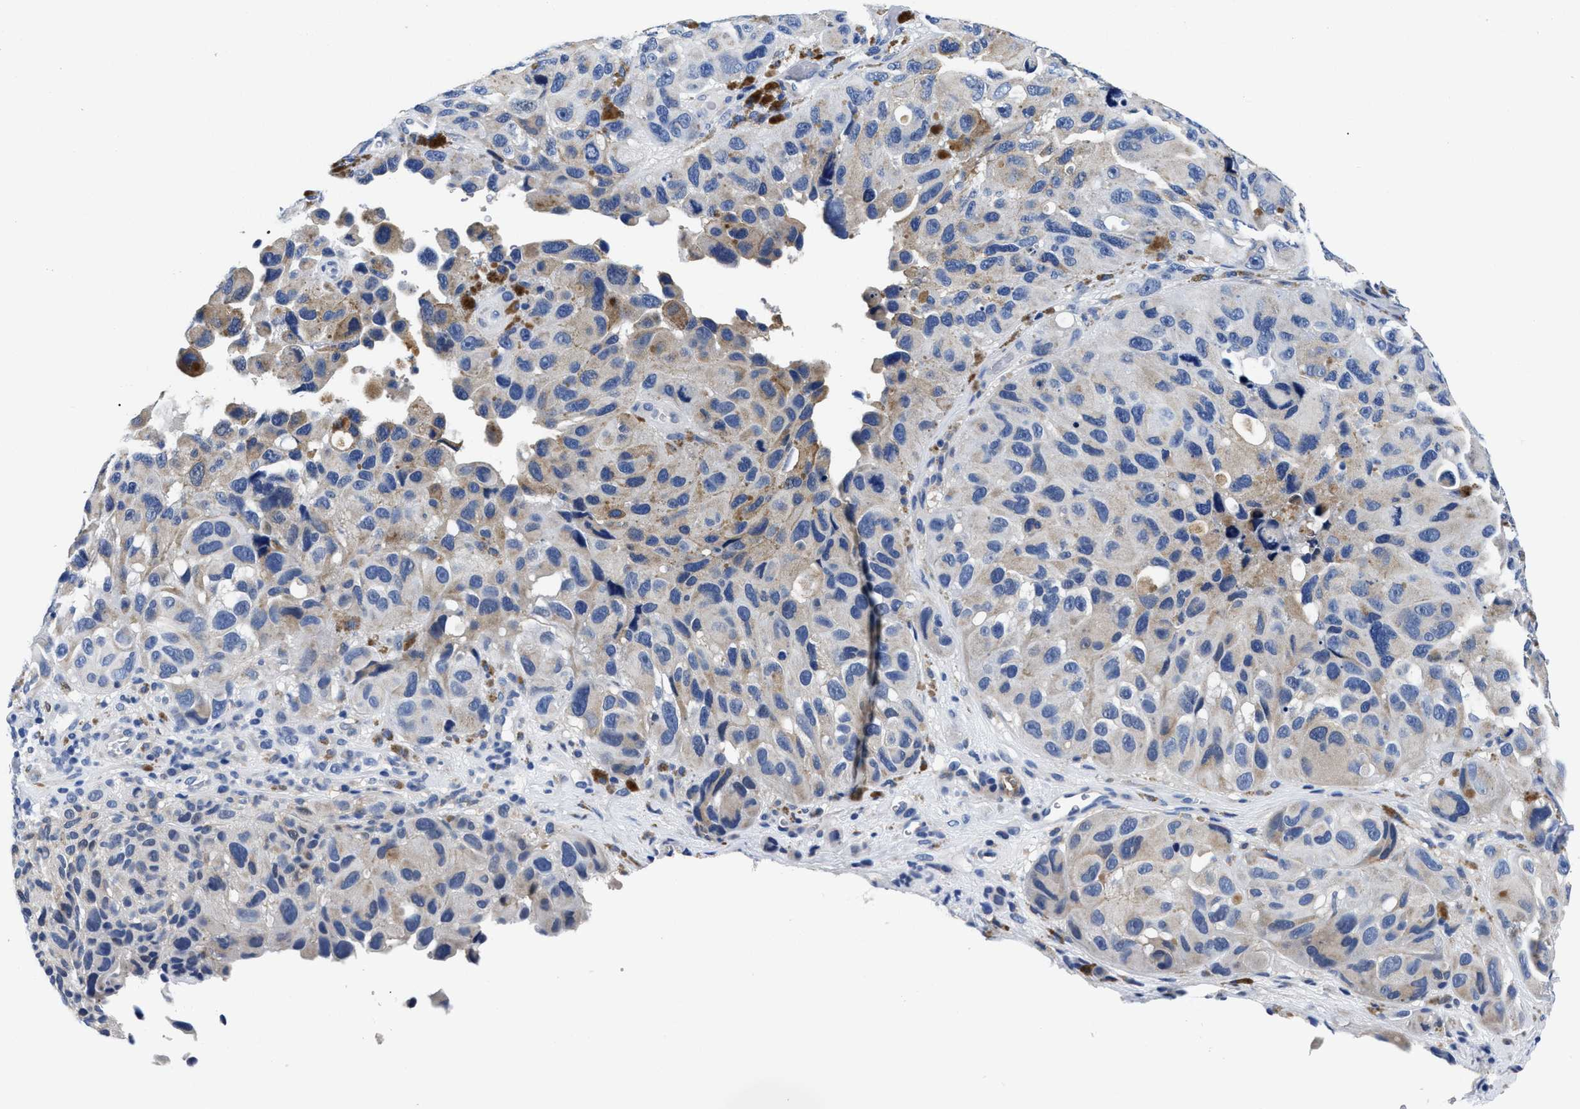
{"staining": {"intensity": "weak", "quantity": "<25%", "location": "cytoplasmic/membranous"}, "tissue": "melanoma", "cell_type": "Tumor cells", "image_type": "cancer", "snomed": [{"axis": "morphology", "description": "Malignant melanoma, NOS"}, {"axis": "topography", "description": "Skin"}], "caption": "DAB (3,3'-diaminobenzidine) immunohistochemical staining of malignant melanoma exhibits no significant positivity in tumor cells.", "gene": "SLC35F1", "patient": {"sex": "female", "age": 73}}